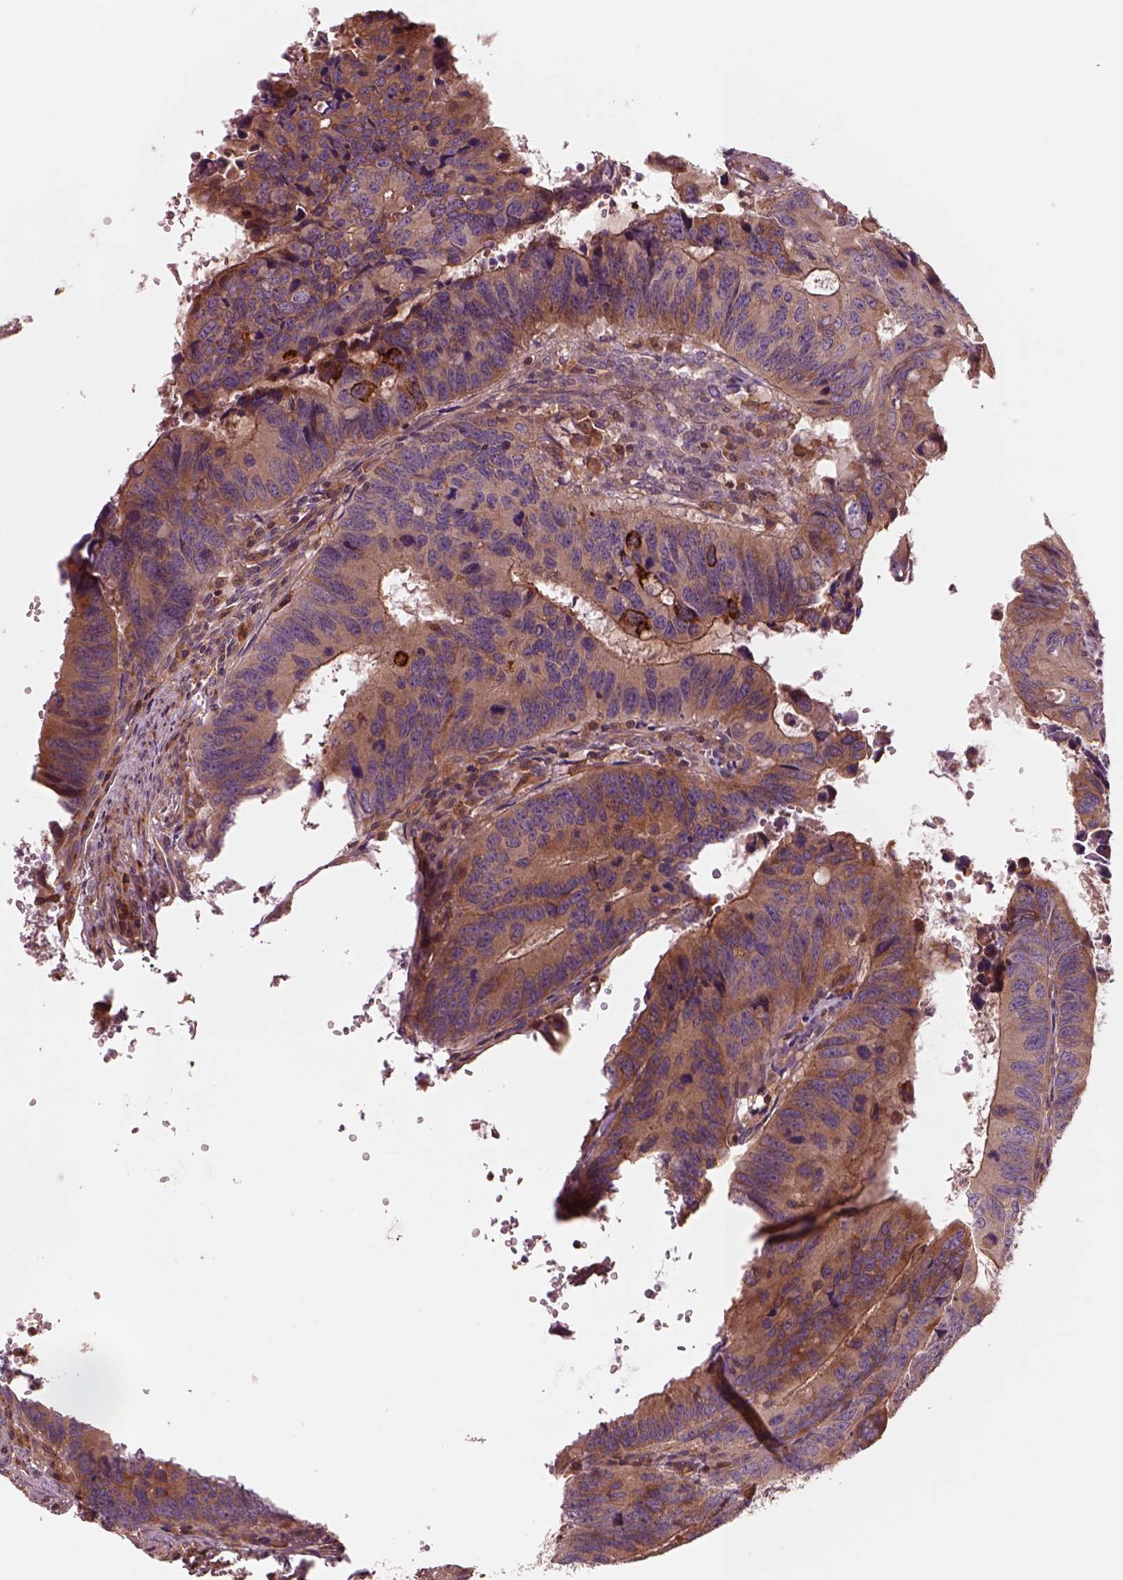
{"staining": {"intensity": "strong", "quantity": "25%-75%", "location": "cytoplasmic/membranous"}, "tissue": "colorectal cancer", "cell_type": "Tumor cells", "image_type": "cancer", "snomed": [{"axis": "morphology", "description": "Adenocarcinoma, NOS"}, {"axis": "topography", "description": "Colon"}], "caption": "Immunohistochemical staining of colorectal cancer reveals high levels of strong cytoplasmic/membranous positivity in about 25%-75% of tumor cells.", "gene": "ASCC2", "patient": {"sex": "female", "age": 82}}